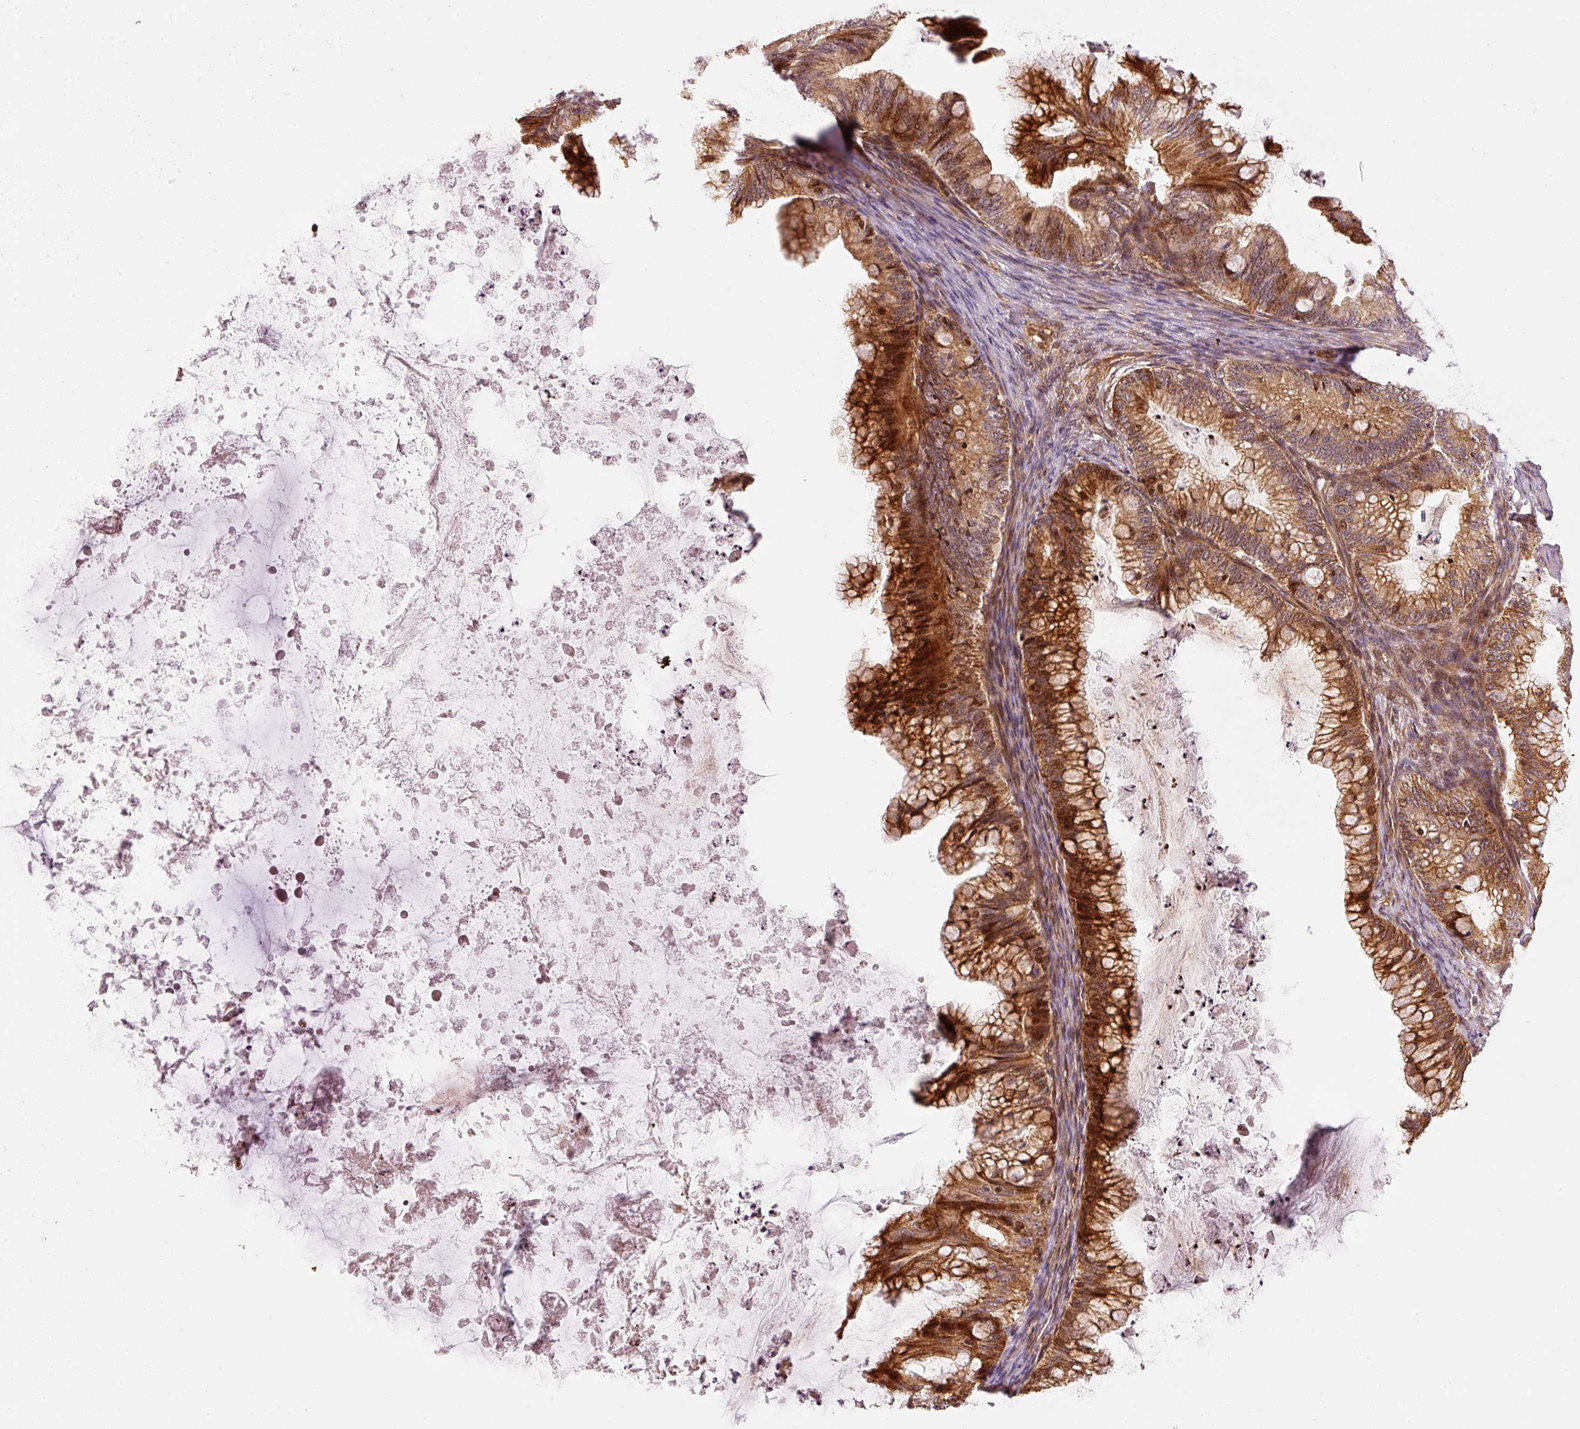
{"staining": {"intensity": "strong", "quantity": ">75%", "location": "cytoplasmic/membranous,nuclear"}, "tissue": "ovarian cancer", "cell_type": "Tumor cells", "image_type": "cancer", "snomed": [{"axis": "morphology", "description": "Cystadenocarcinoma, mucinous, NOS"}, {"axis": "topography", "description": "Ovary"}], "caption": "A histopathology image of human ovarian cancer stained for a protein exhibits strong cytoplasmic/membranous and nuclear brown staining in tumor cells. (DAB (3,3'-diaminobenzidine) IHC, brown staining for protein, blue staining for nuclei).", "gene": "ANKRD20A1", "patient": {"sex": "female", "age": 35}}